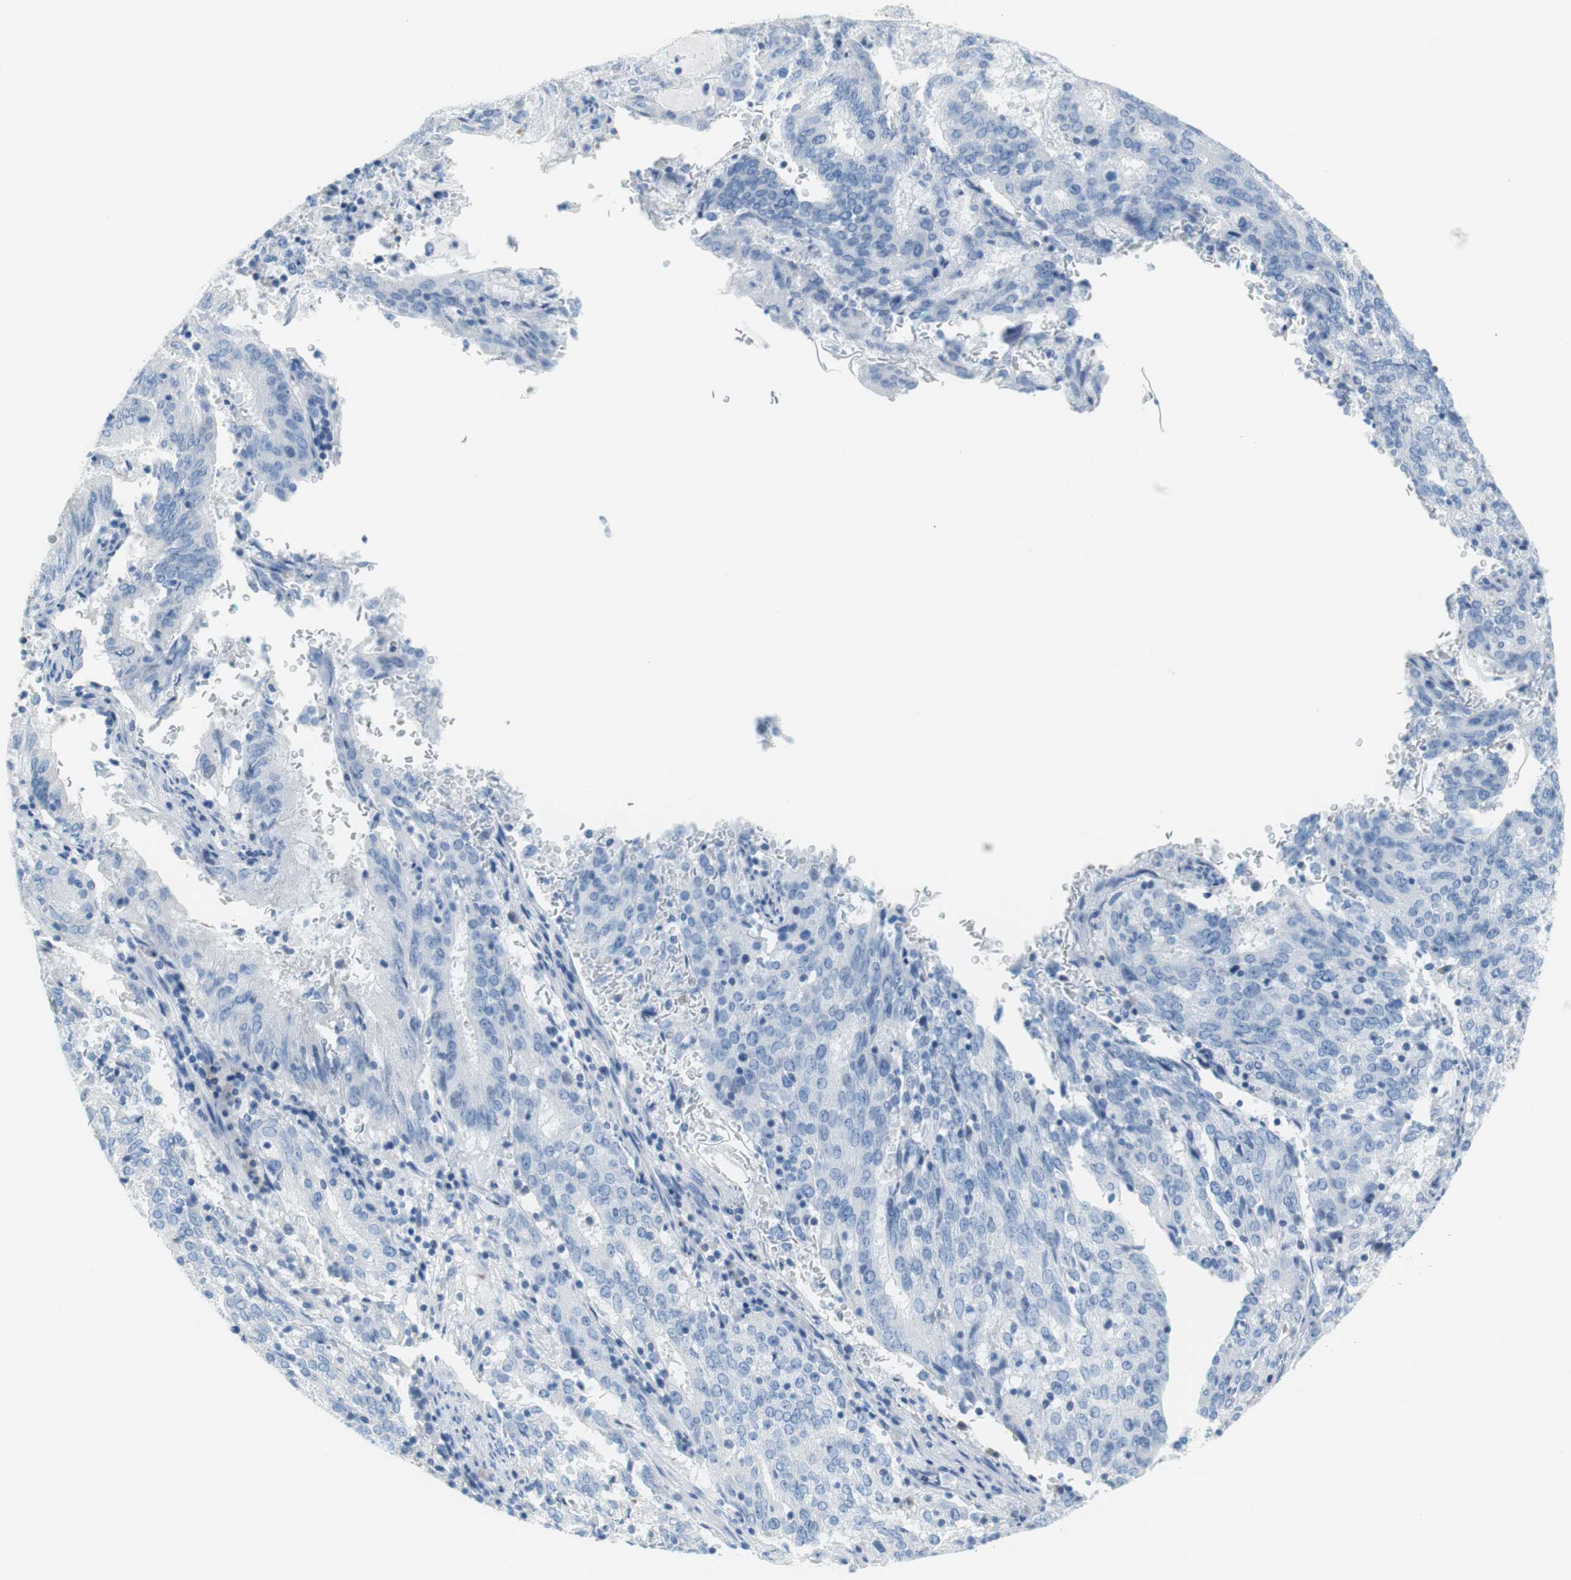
{"staining": {"intensity": "negative", "quantity": "none", "location": "none"}, "tissue": "cervical cancer", "cell_type": "Tumor cells", "image_type": "cancer", "snomed": [{"axis": "morphology", "description": "Adenocarcinoma, NOS"}, {"axis": "topography", "description": "Cervix"}], "caption": "A micrograph of human adenocarcinoma (cervical) is negative for staining in tumor cells.", "gene": "MYH1", "patient": {"sex": "female", "age": 44}}